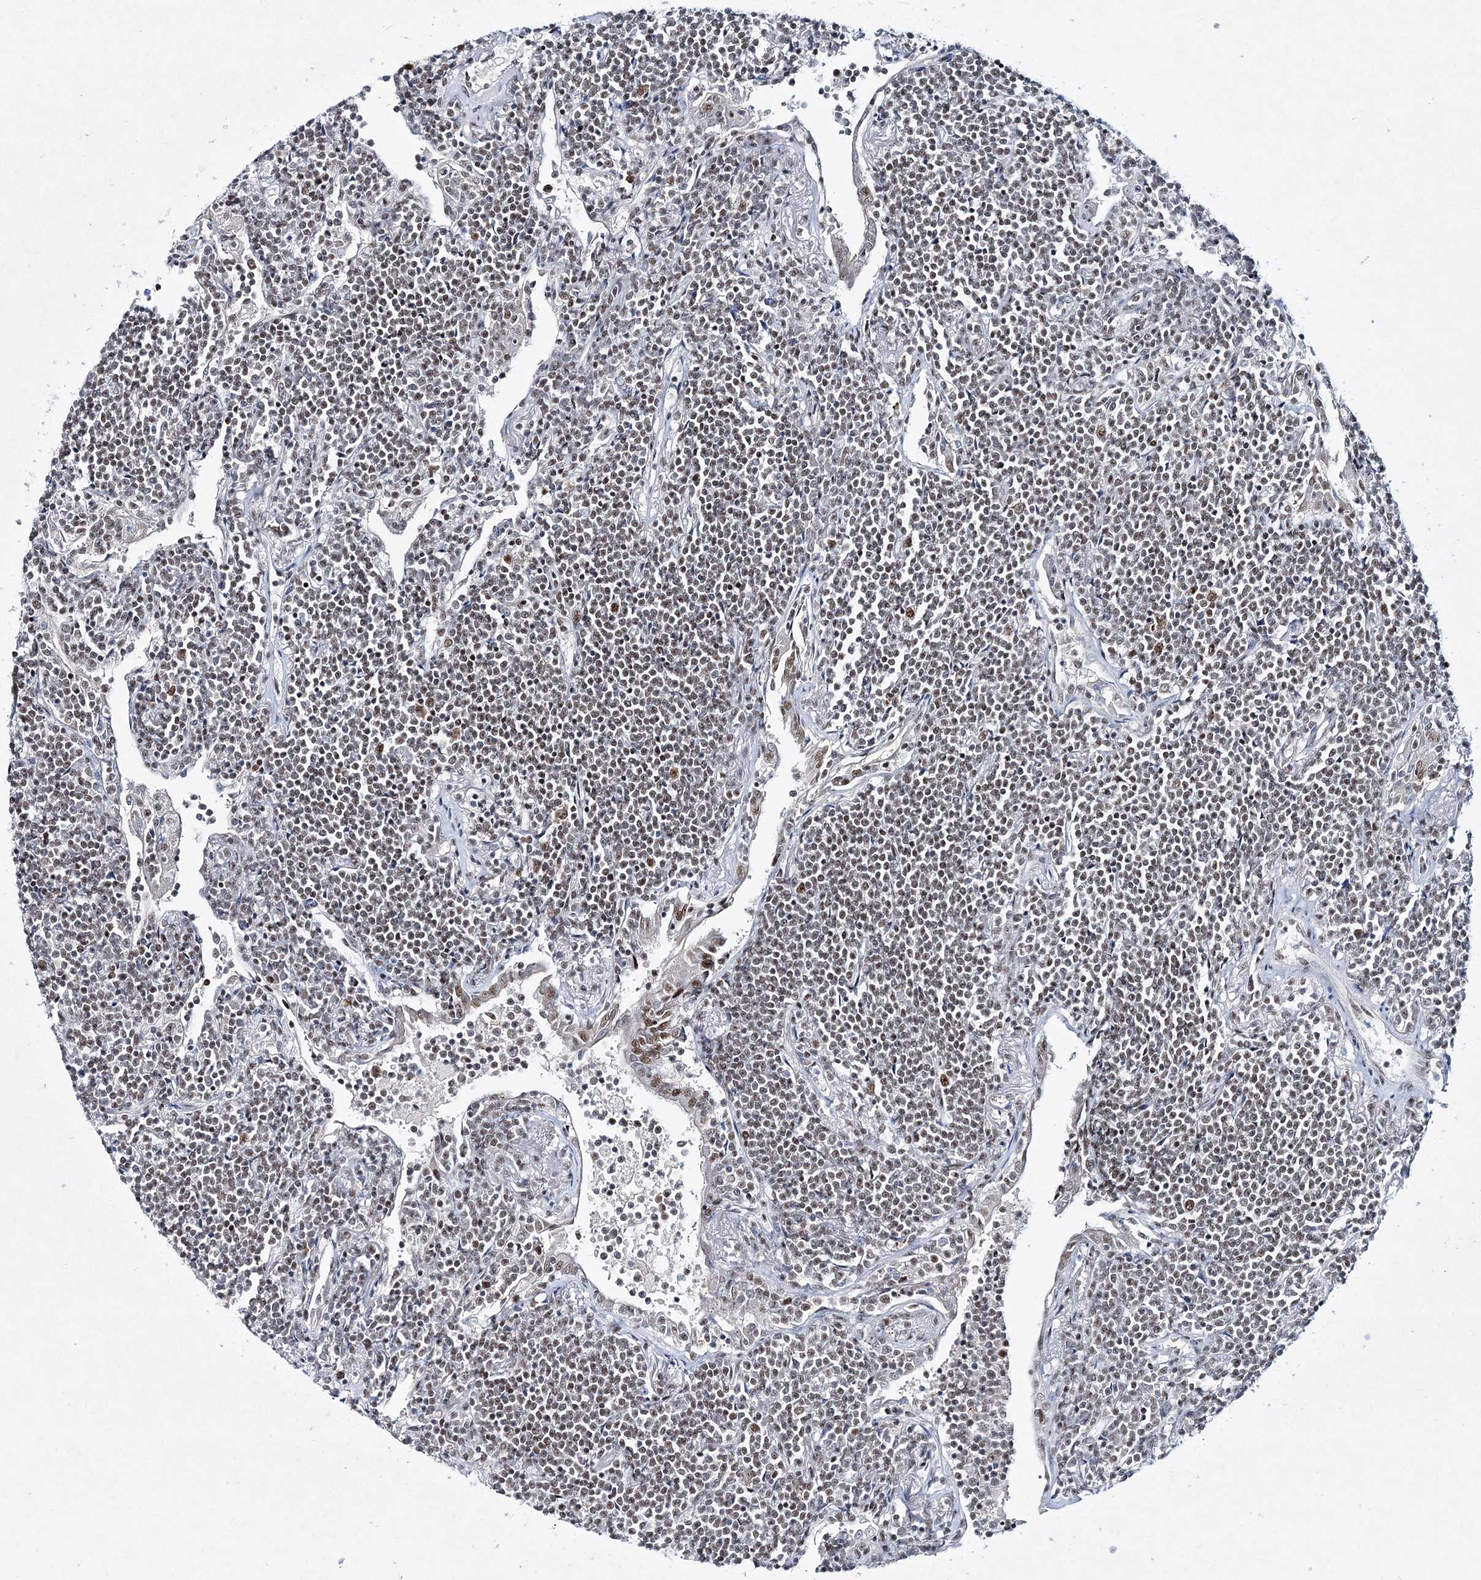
{"staining": {"intensity": "moderate", "quantity": ">75%", "location": "nuclear"}, "tissue": "lymphoma", "cell_type": "Tumor cells", "image_type": "cancer", "snomed": [{"axis": "morphology", "description": "Malignant lymphoma, non-Hodgkin's type, Low grade"}, {"axis": "topography", "description": "Lung"}], "caption": "Protein expression analysis of lymphoma reveals moderate nuclear expression in about >75% of tumor cells.", "gene": "LRRFIP2", "patient": {"sex": "female", "age": 71}}